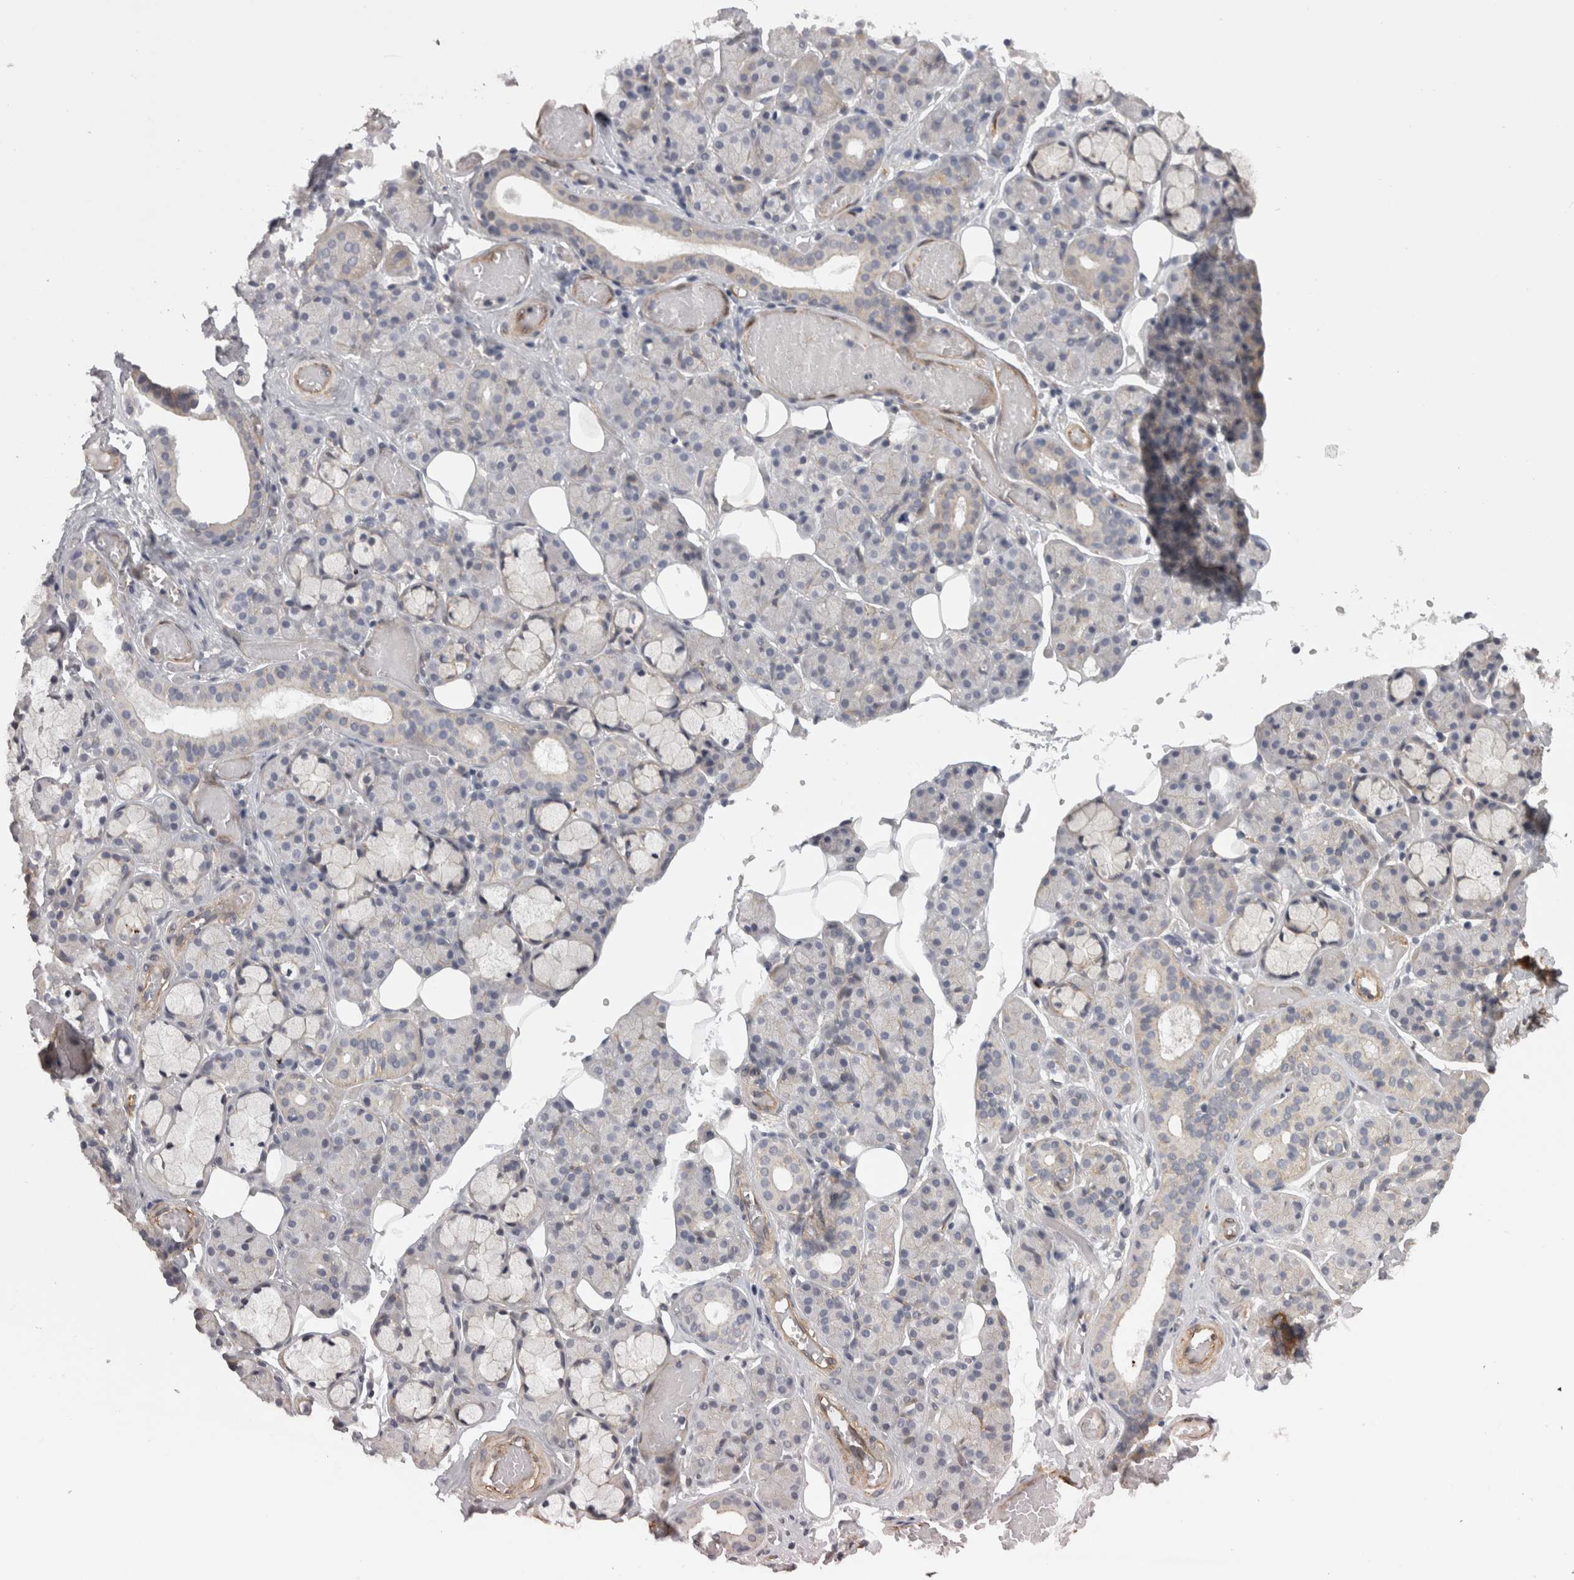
{"staining": {"intensity": "weak", "quantity": "<25%", "location": "cytoplasmic/membranous"}, "tissue": "salivary gland", "cell_type": "Glandular cells", "image_type": "normal", "snomed": [{"axis": "morphology", "description": "Normal tissue, NOS"}, {"axis": "topography", "description": "Salivary gland"}], "caption": "Immunohistochemistry of benign salivary gland shows no expression in glandular cells.", "gene": "RMDN1", "patient": {"sex": "male", "age": 63}}